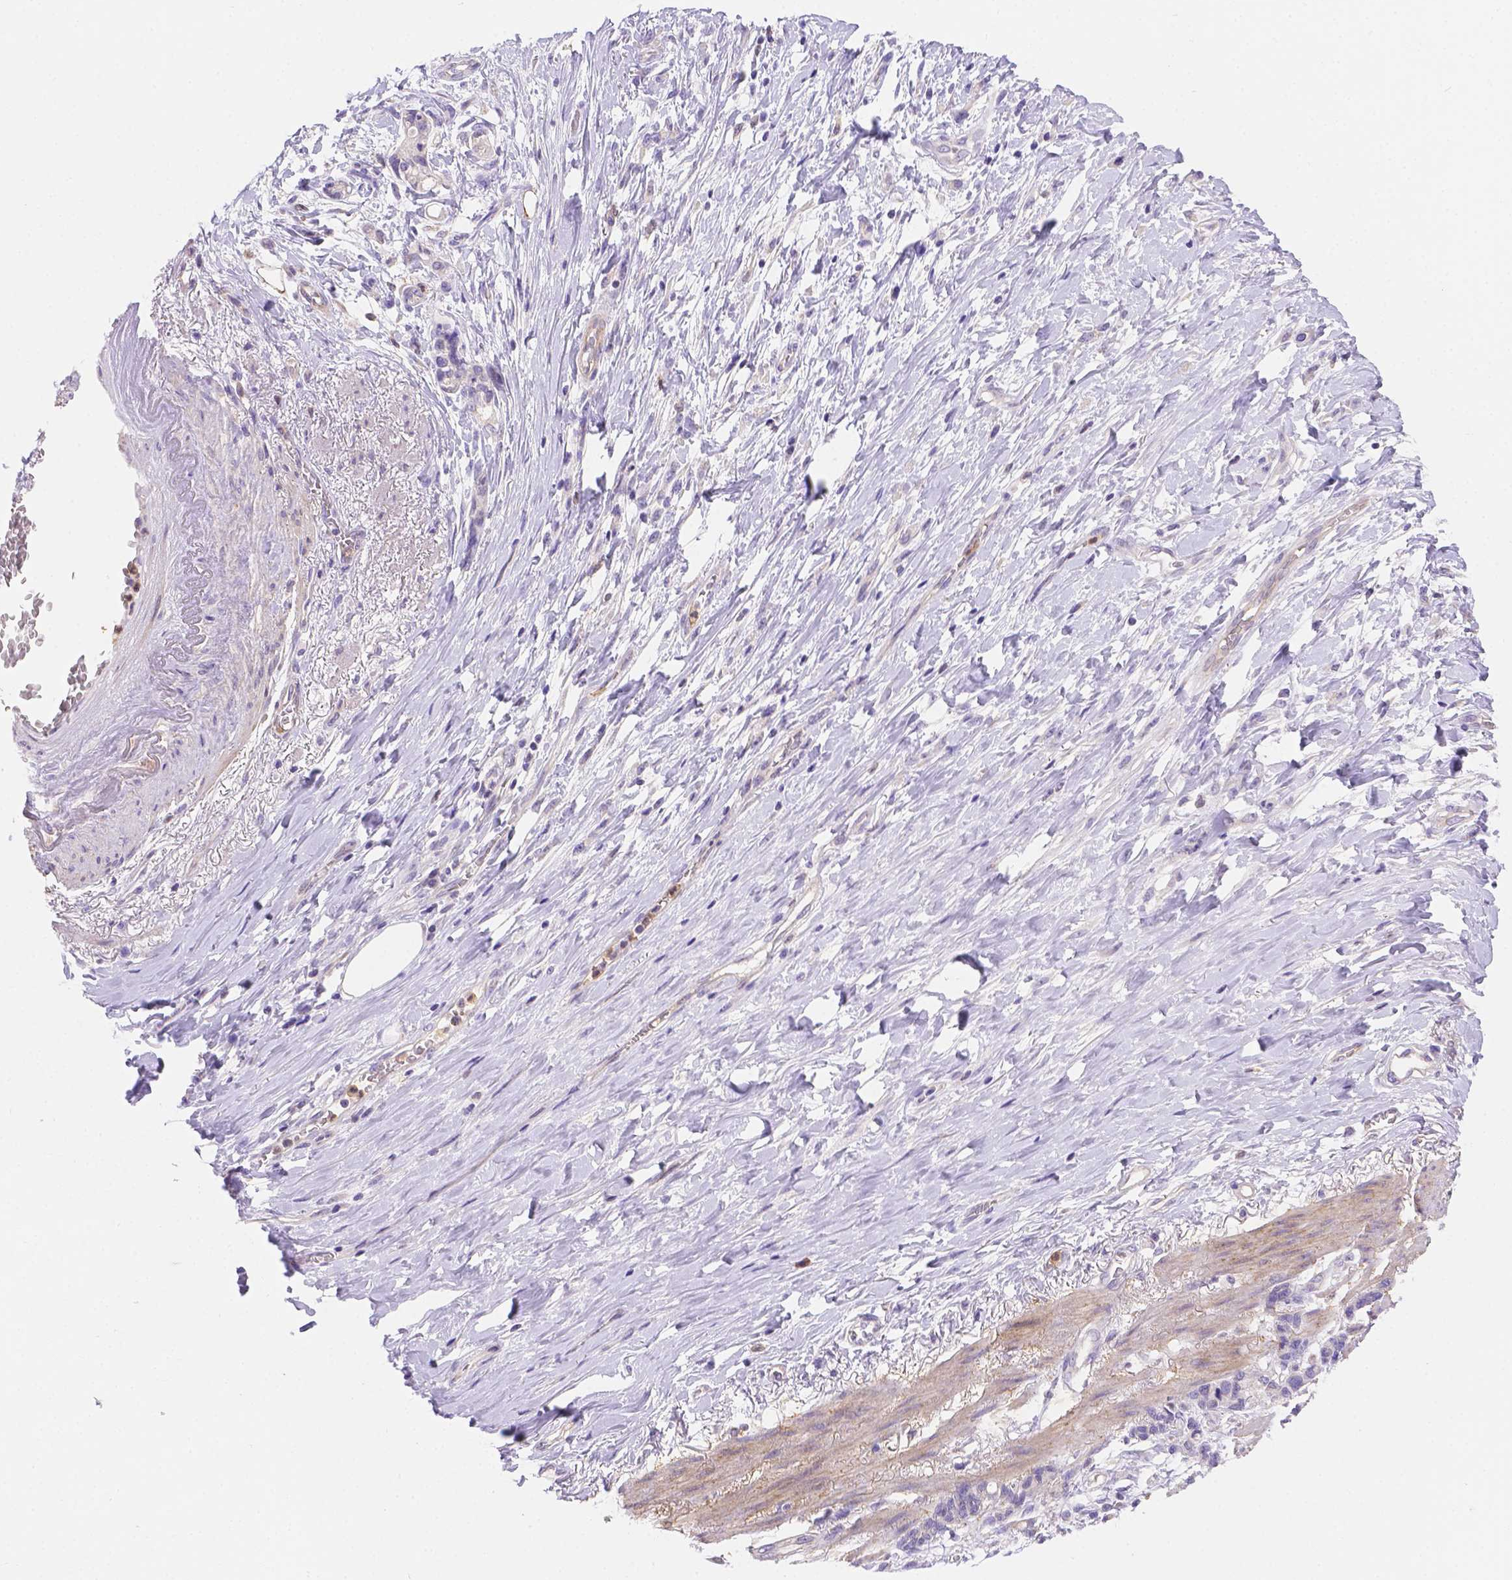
{"staining": {"intensity": "negative", "quantity": "none", "location": "none"}, "tissue": "stomach cancer", "cell_type": "Tumor cells", "image_type": "cancer", "snomed": [{"axis": "morphology", "description": "Adenocarcinoma, NOS"}, {"axis": "topography", "description": "Stomach"}], "caption": "Immunohistochemical staining of human stomach adenocarcinoma displays no significant expression in tumor cells. (Stains: DAB immunohistochemistry (IHC) with hematoxylin counter stain, Microscopy: brightfield microscopy at high magnification).", "gene": "NXPE2", "patient": {"sex": "female", "age": 84}}